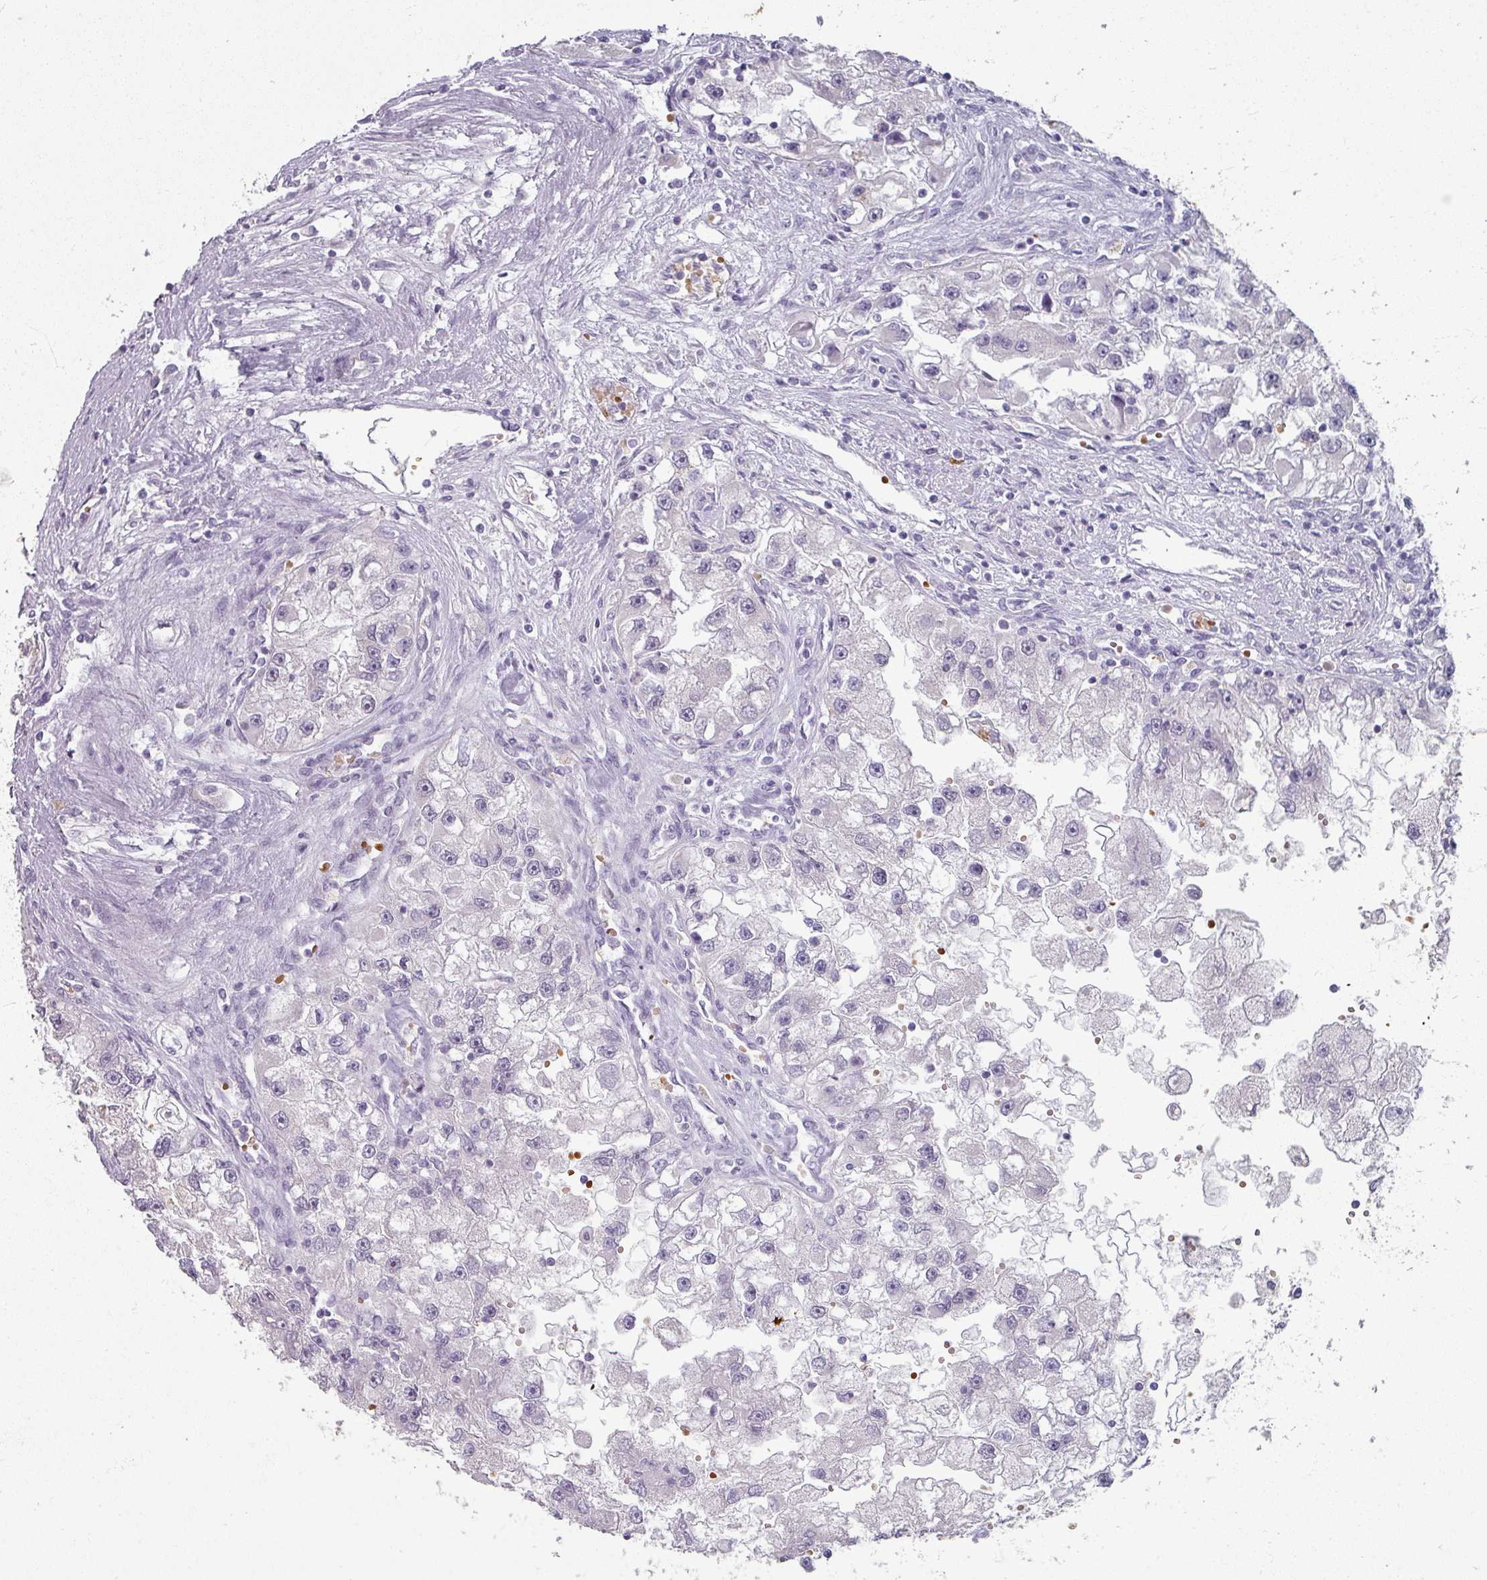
{"staining": {"intensity": "negative", "quantity": "none", "location": "none"}, "tissue": "renal cancer", "cell_type": "Tumor cells", "image_type": "cancer", "snomed": [{"axis": "morphology", "description": "Adenocarcinoma, NOS"}, {"axis": "topography", "description": "Kidney"}], "caption": "The image exhibits no significant staining in tumor cells of adenocarcinoma (renal). (DAB (3,3'-diaminobenzidine) immunohistochemistry visualized using brightfield microscopy, high magnification).", "gene": "KMT5C", "patient": {"sex": "male", "age": 63}}